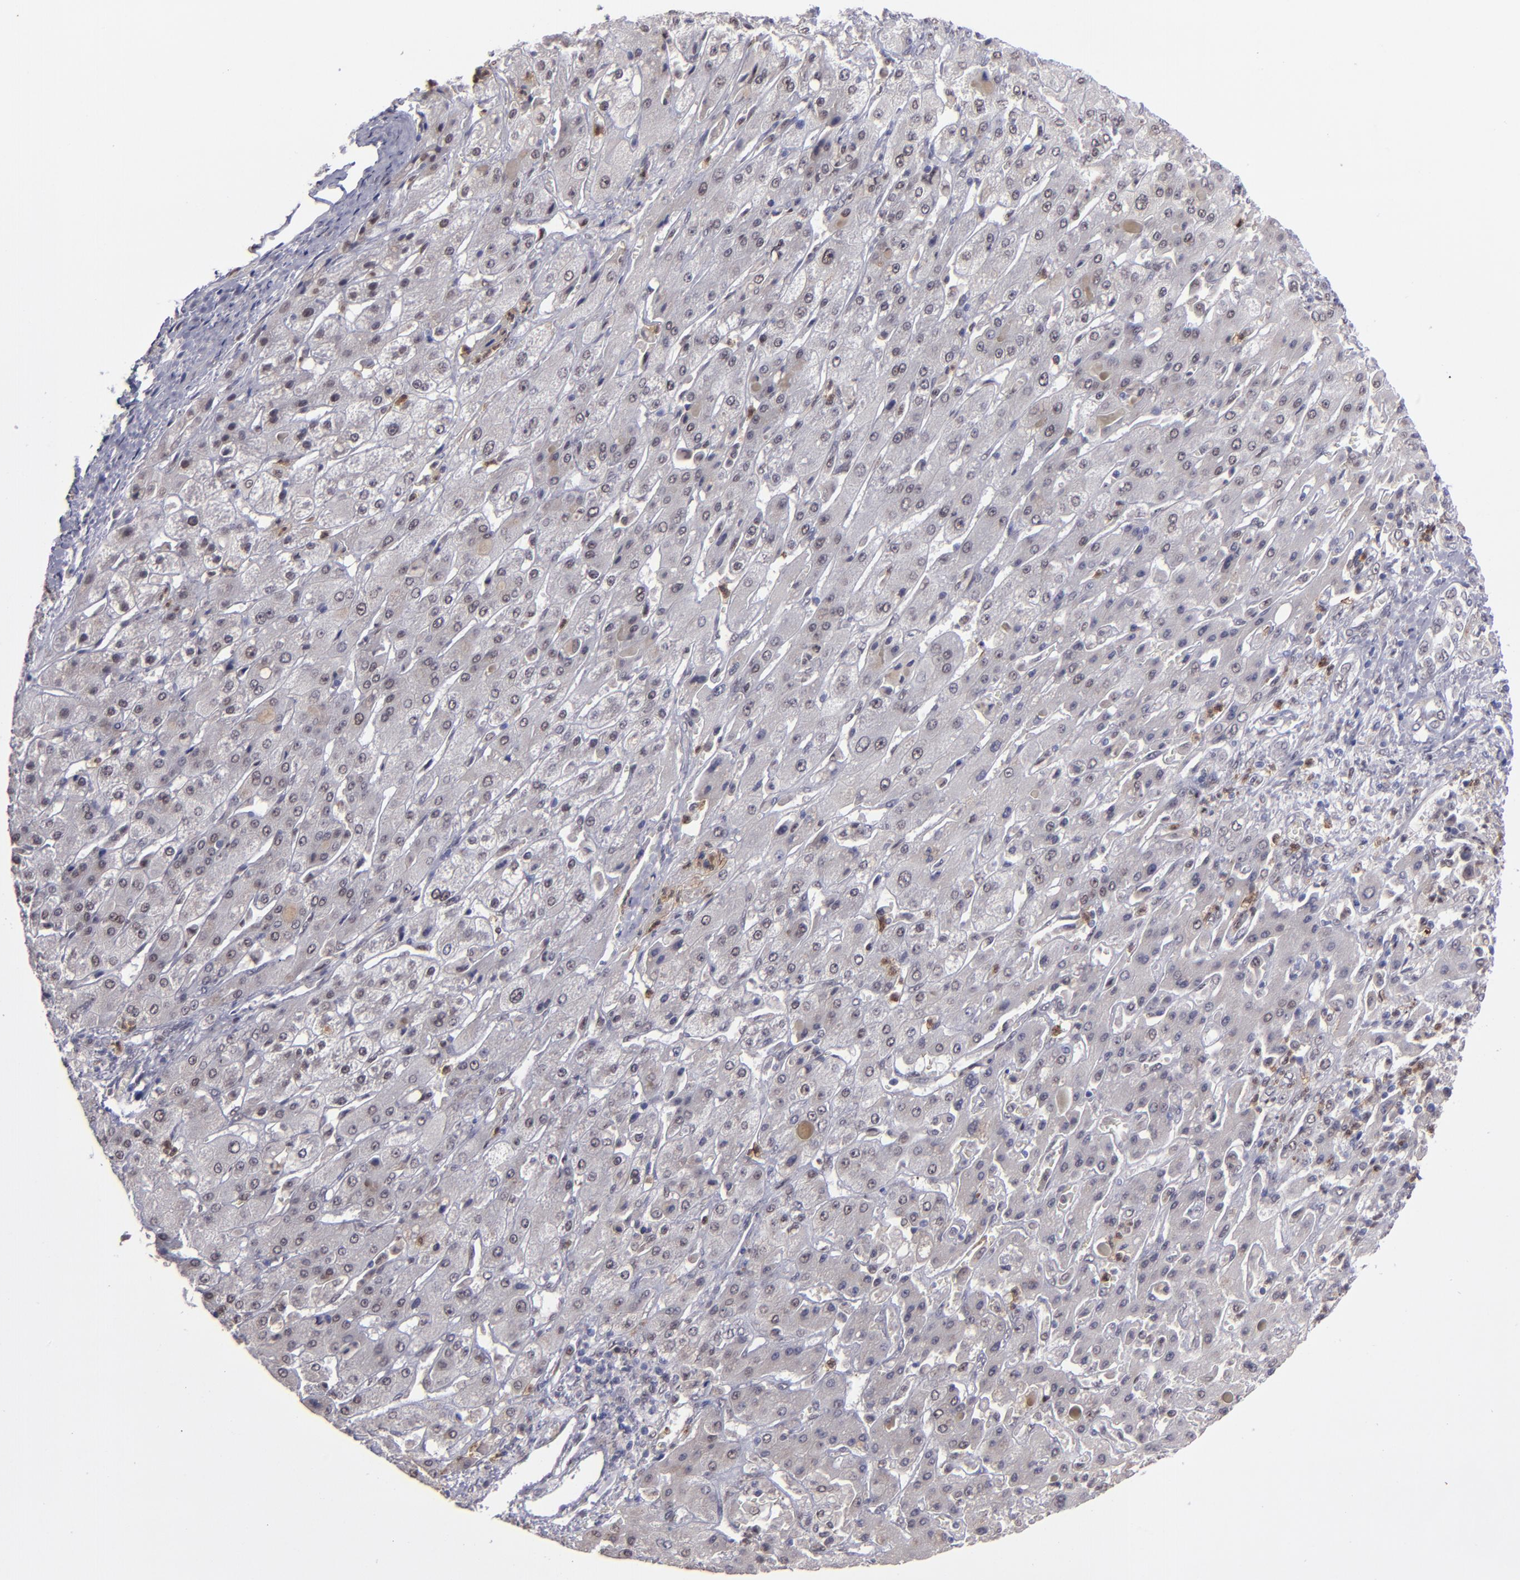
{"staining": {"intensity": "negative", "quantity": "none", "location": "none"}, "tissue": "liver cancer", "cell_type": "Tumor cells", "image_type": "cancer", "snomed": [{"axis": "morphology", "description": "Cholangiocarcinoma"}, {"axis": "topography", "description": "Liver"}], "caption": "IHC micrograph of human cholangiocarcinoma (liver) stained for a protein (brown), which demonstrates no expression in tumor cells.", "gene": "RREB1", "patient": {"sex": "female", "age": 52}}